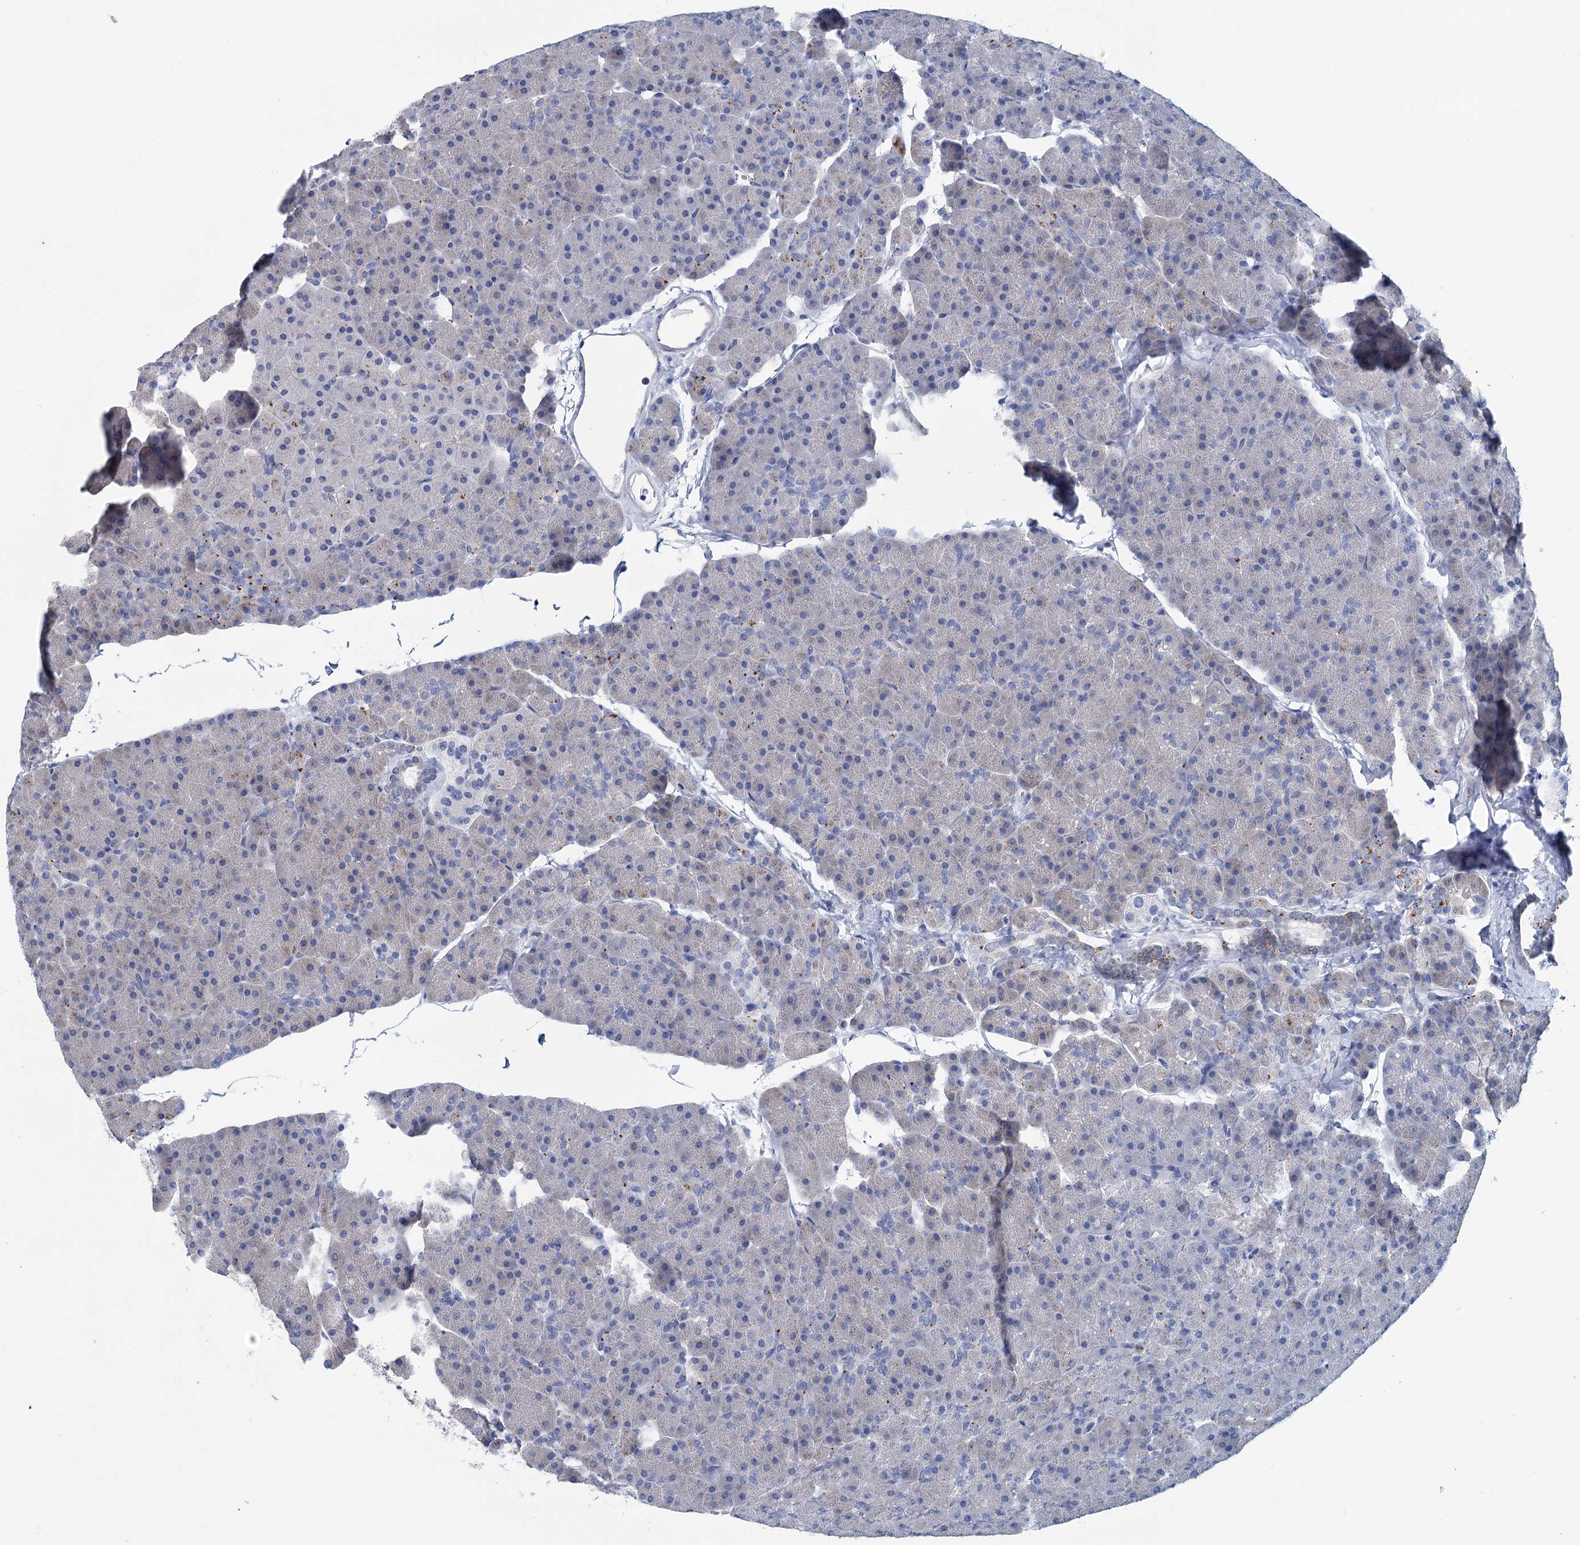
{"staining": {"intensity": "weak", "quantity": "<25%", "location": "cytoplasmic/membranous"}, "tissue": "pancreas", "cell_type": "Exocrine glandular cells", "image_type": "normal", "snomed": [{"axis": "morphology", "description": "Normal tissue, NOS"}, {"axis": "topography", "description": "Pancreas"}], "caption": "Immunohistochemistry (IHC) of unremarkable pancreas displays no positivity in exocrine glandular cells. The staining is performed using DAB brown chromogen with nuclei counter-stained in using hematoxylin.", "gene": "METTL7B", "patient": {"sex": "male", "age": 36}}